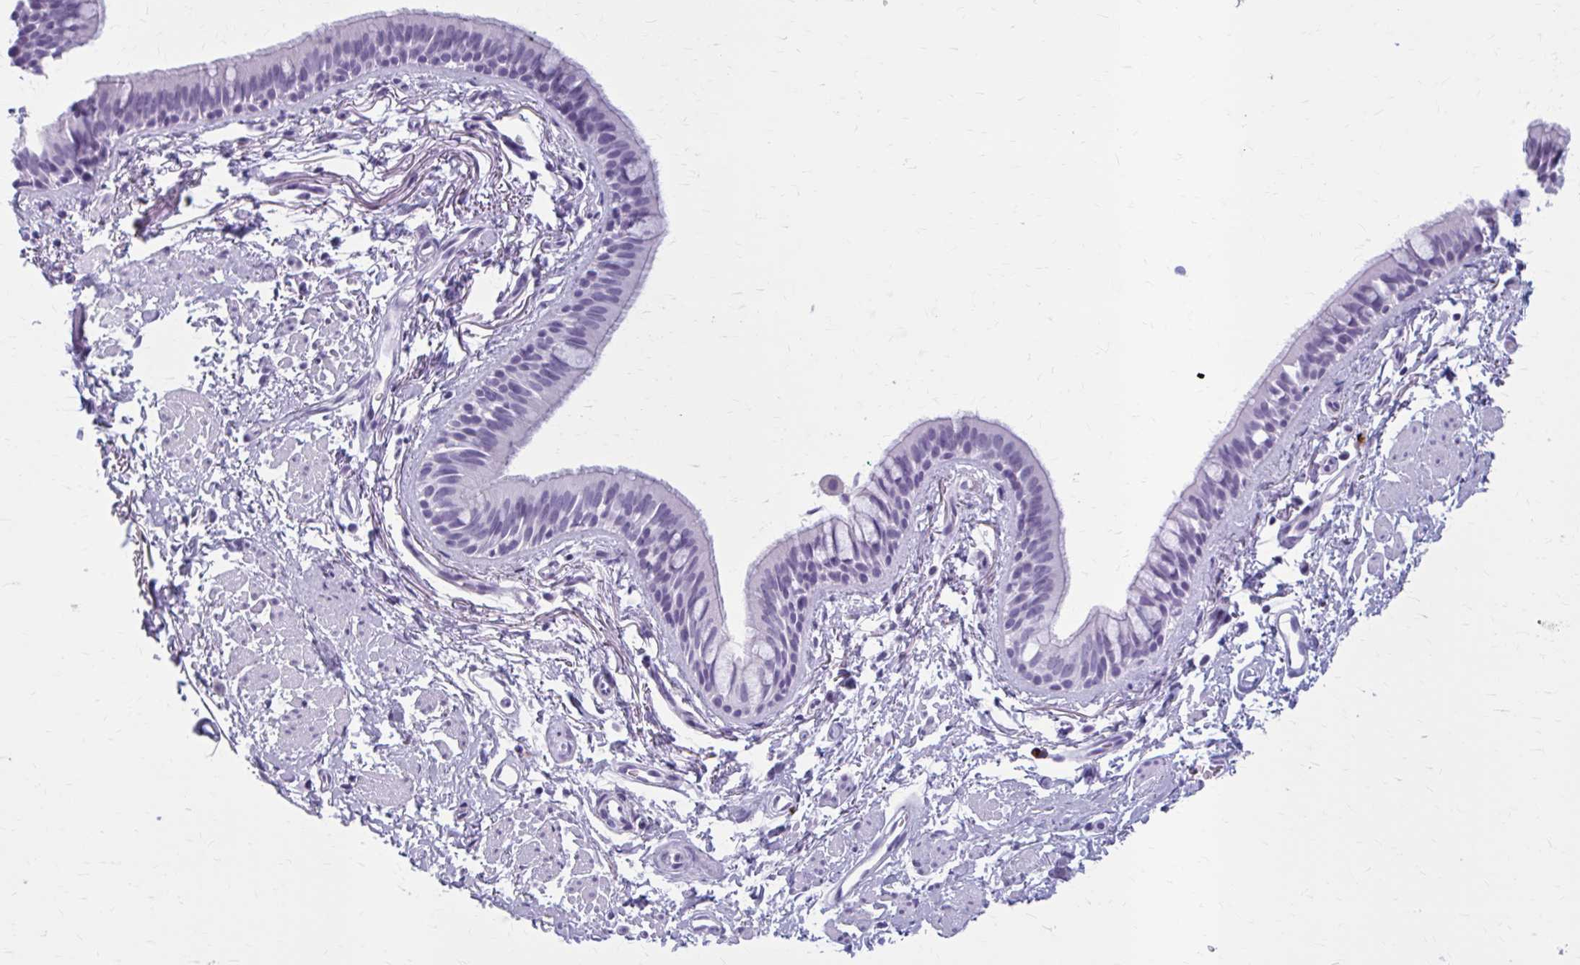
{"staining": {"intensity": "negative", "quantity": "none", "location": "none"}, "tissue": "bronchus", "cell_type": "Respiratory epithelial cells", "image_type": "normal", "snomed": [{"axis": "morphology", "description": "Normal tissue, NOS"}, {"axis": "topography", "description": "Lymph node"}, {"axis": "topography", "description": "Cartilage tissue"}, {"axis": "topography", "description": "Bronchus"}], "caption": "A high-resolution histopathology image shows immunohistochemistry (IHC) staining of normal bronchus, which displays no significant positivity in respiratory epithelial cells. Brightfield microscopy of IHC stained with DAB (brown) and hematoxylin (blue), captured at high magnification.", "gene": "ZDHHC7", "patient": {"sex": "female", "age": 70}}